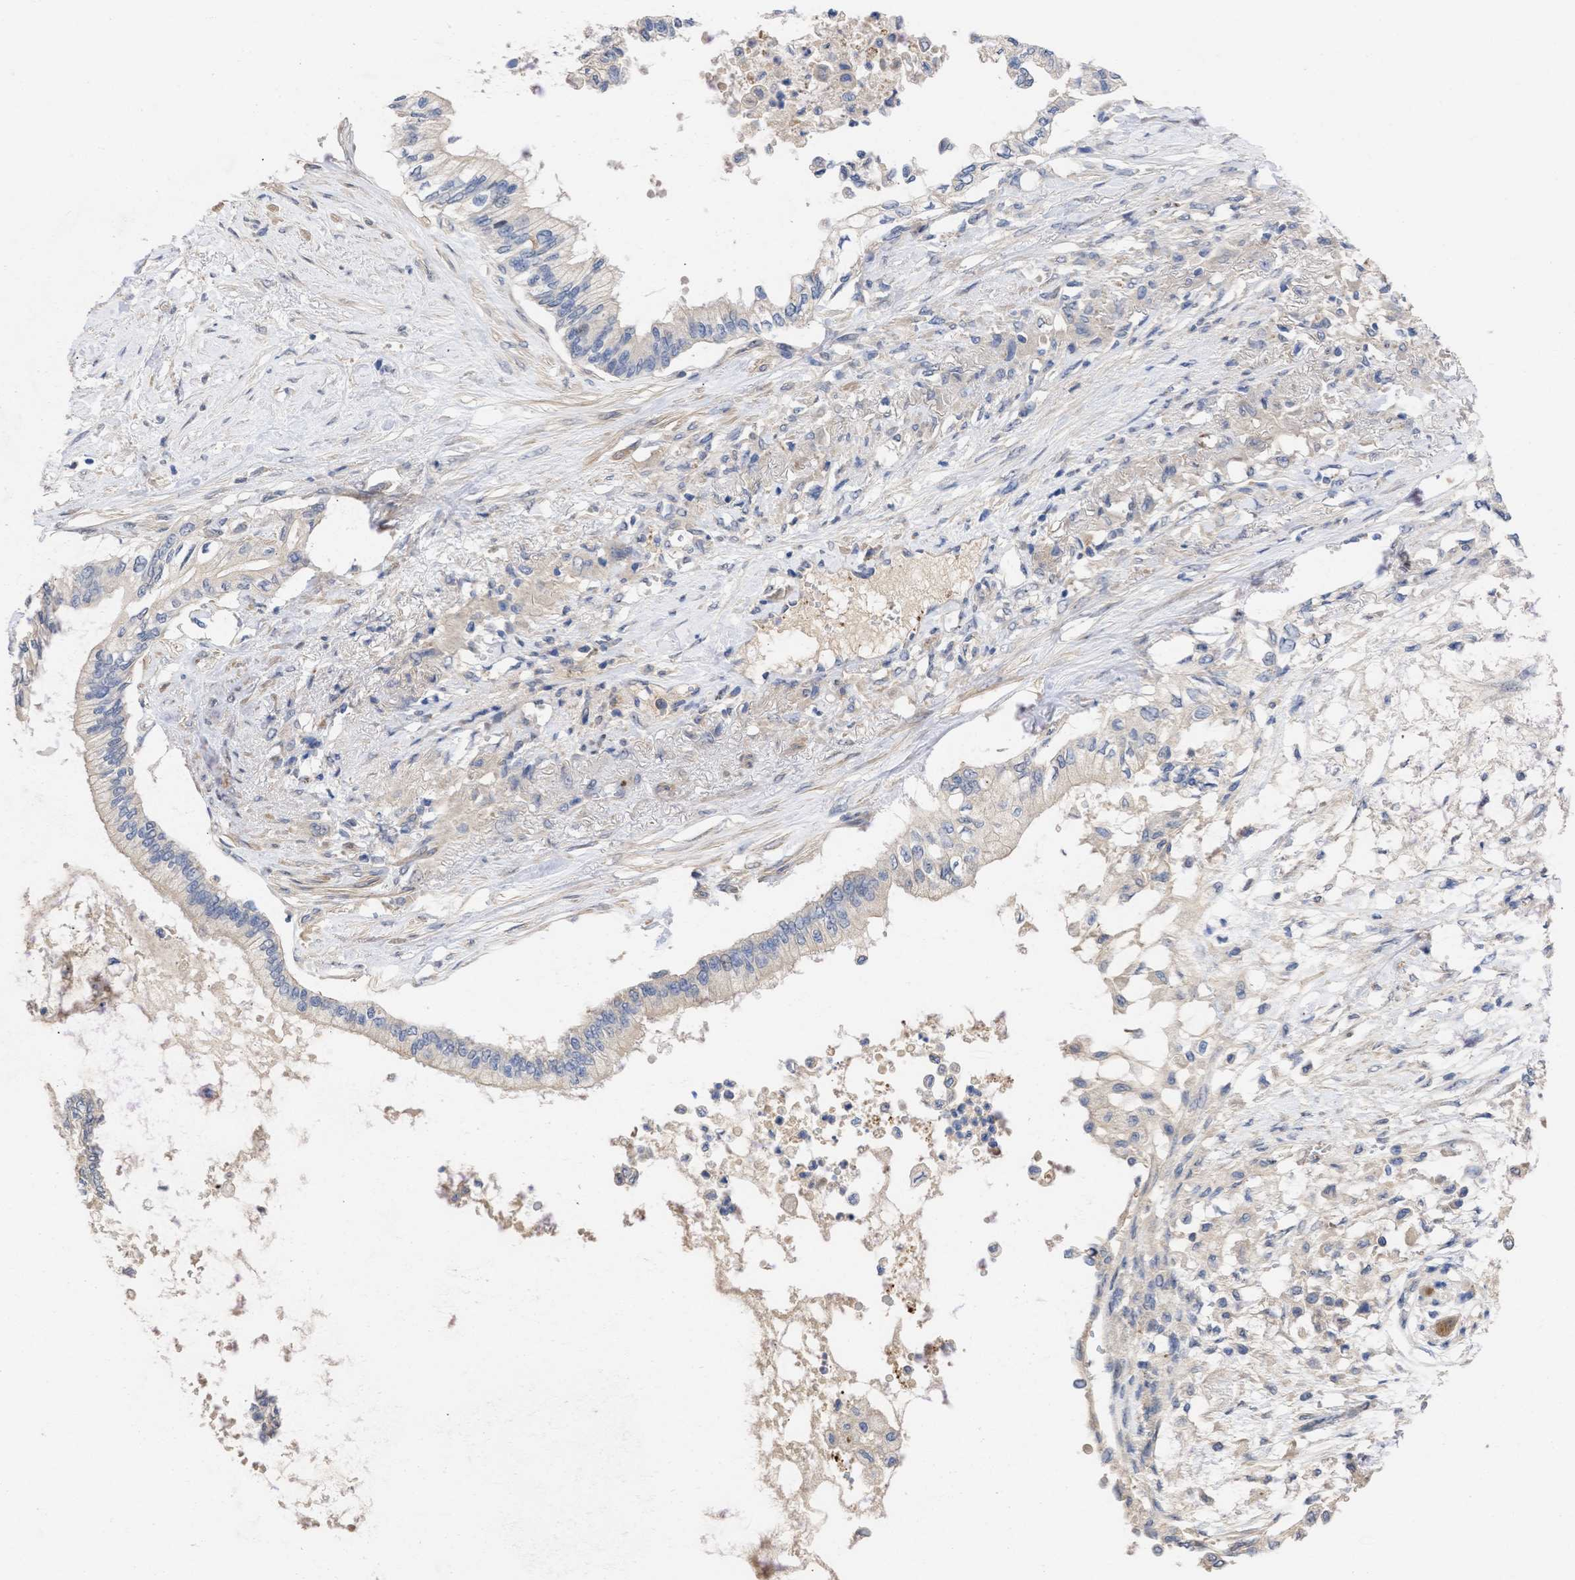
{"staining": {"intensity": "negative", "quantity": "none", "location": "none"}, "tissue": "pancreatic cancer", "cell_type": "Tumor cells", "image_type": "cancer", "snomed": [{"axis": "morphology", "description": "Normal tissue, NOS"}, {"axis": "morphology", "description": "Adenocarcinoma, NOS"}, {"axis": "topography", "description": "Pancreas"}, {"axis": "topography", "description": "Duodenum"}], "caption": "IHC of human pancreatic cancer (adenocarcinoma) reveals no positivity in tumor cells.", "gene": "ARHGEF4", "patient": {"sex": "female", "age": 60}}